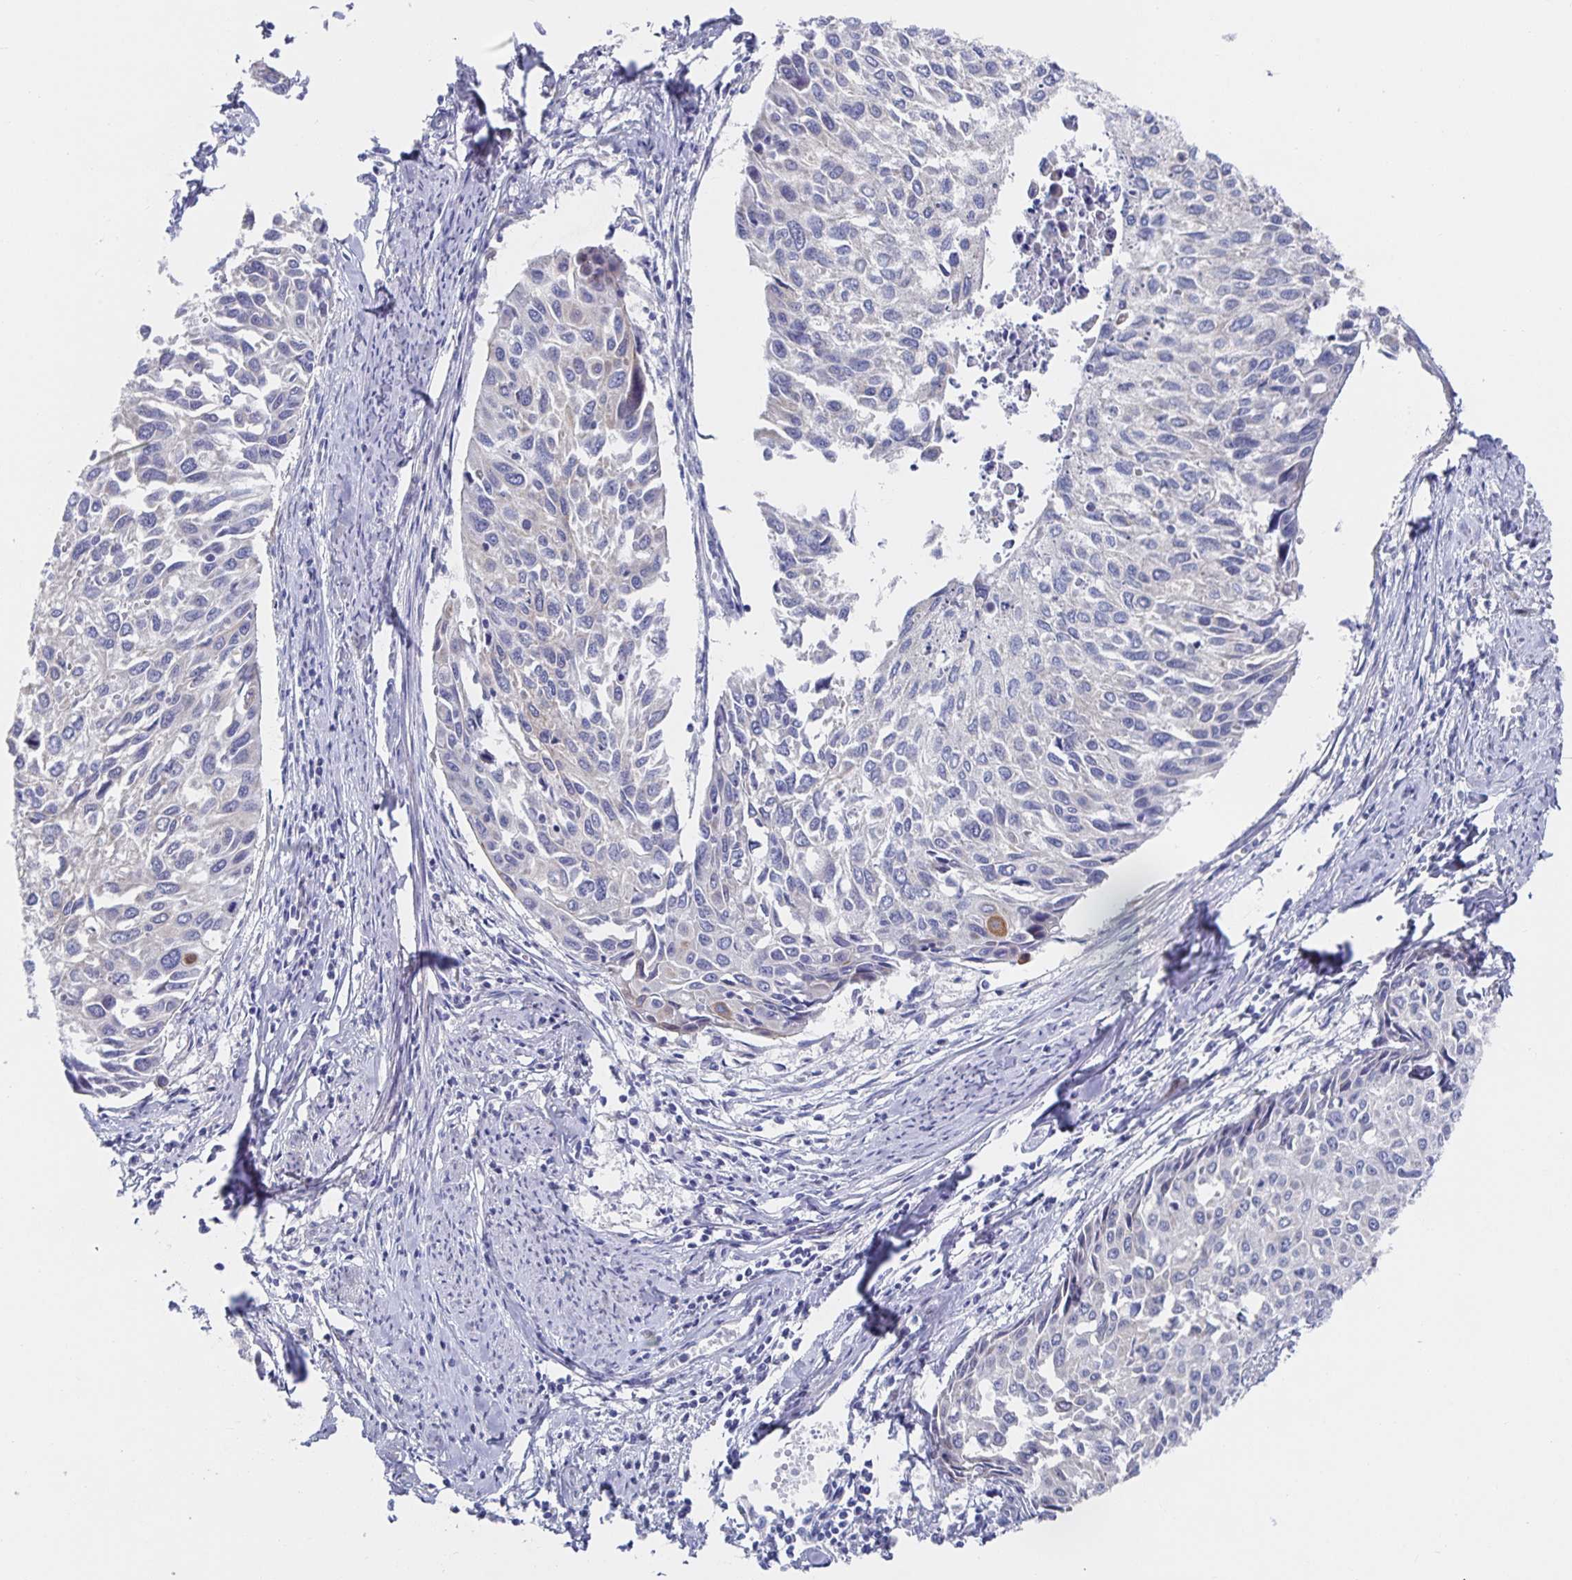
{"staining": {"intensity": "negative", "quantity": "none", "location": "none"}, "tissue": "cervical cancer", "cell_type": "Tumor cells", "image_type": "cancer", "snomed": [{"axis": "morphology", "description": "Squamous cell carcinoma, NOS"}, {"axis": "topography", "description": "Cervix"}], "caption": "This is a micrograph of immunohistochemistry (IHC) staining of cervical cancer, which shows no staining in tumor cells. (Immunohistochemistry, brightfield microscopy, high magnification).", "gene": "ZIK1", "patient": {"sex": "female", "age": 50}}